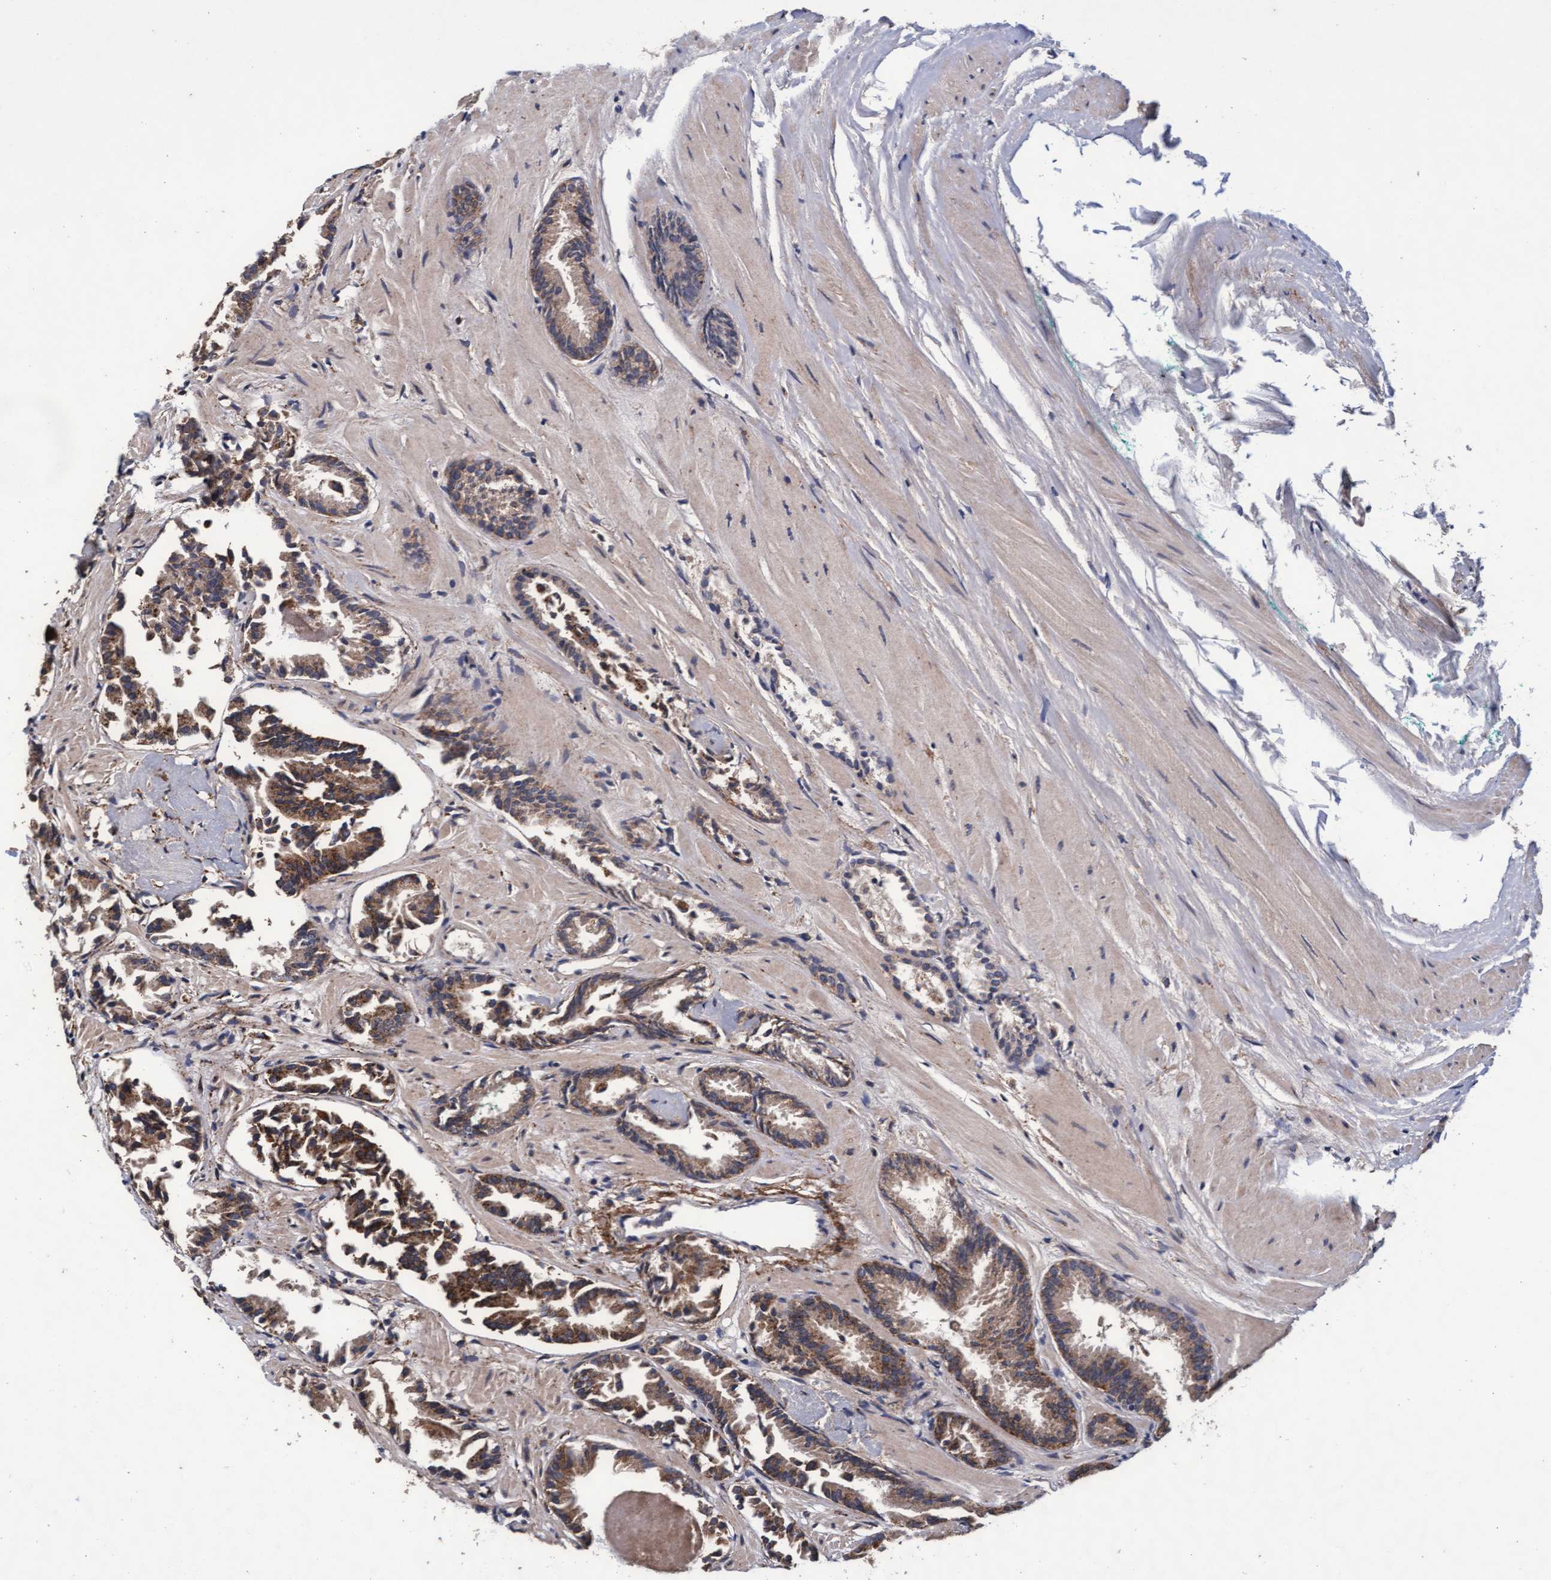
{"staining": {"intensity": "moderate", "quantity": "25%-75%", "location": "cytoplasmic/membranous"}, "tissue": "prostate cancer", "cell_type": "Tumor cells", "image_type": "cancer", "snomed": [{"axis": "morphology", "description": "Adenocarcinoma, Low grade"}, {"axis": "topography", "description": "Prostate"}], "caption": "Prostate low-grade adenocarcinoma was stained to show a protein in brown. There is medium levels of moderate cytoplasmic/membranous positivity in approximately 25%-75% of tumor cells. (IHC, brightfield microscopy, high magnification).", "gene": "CPQ", "patient": {"sex": "male", "age": 51}}